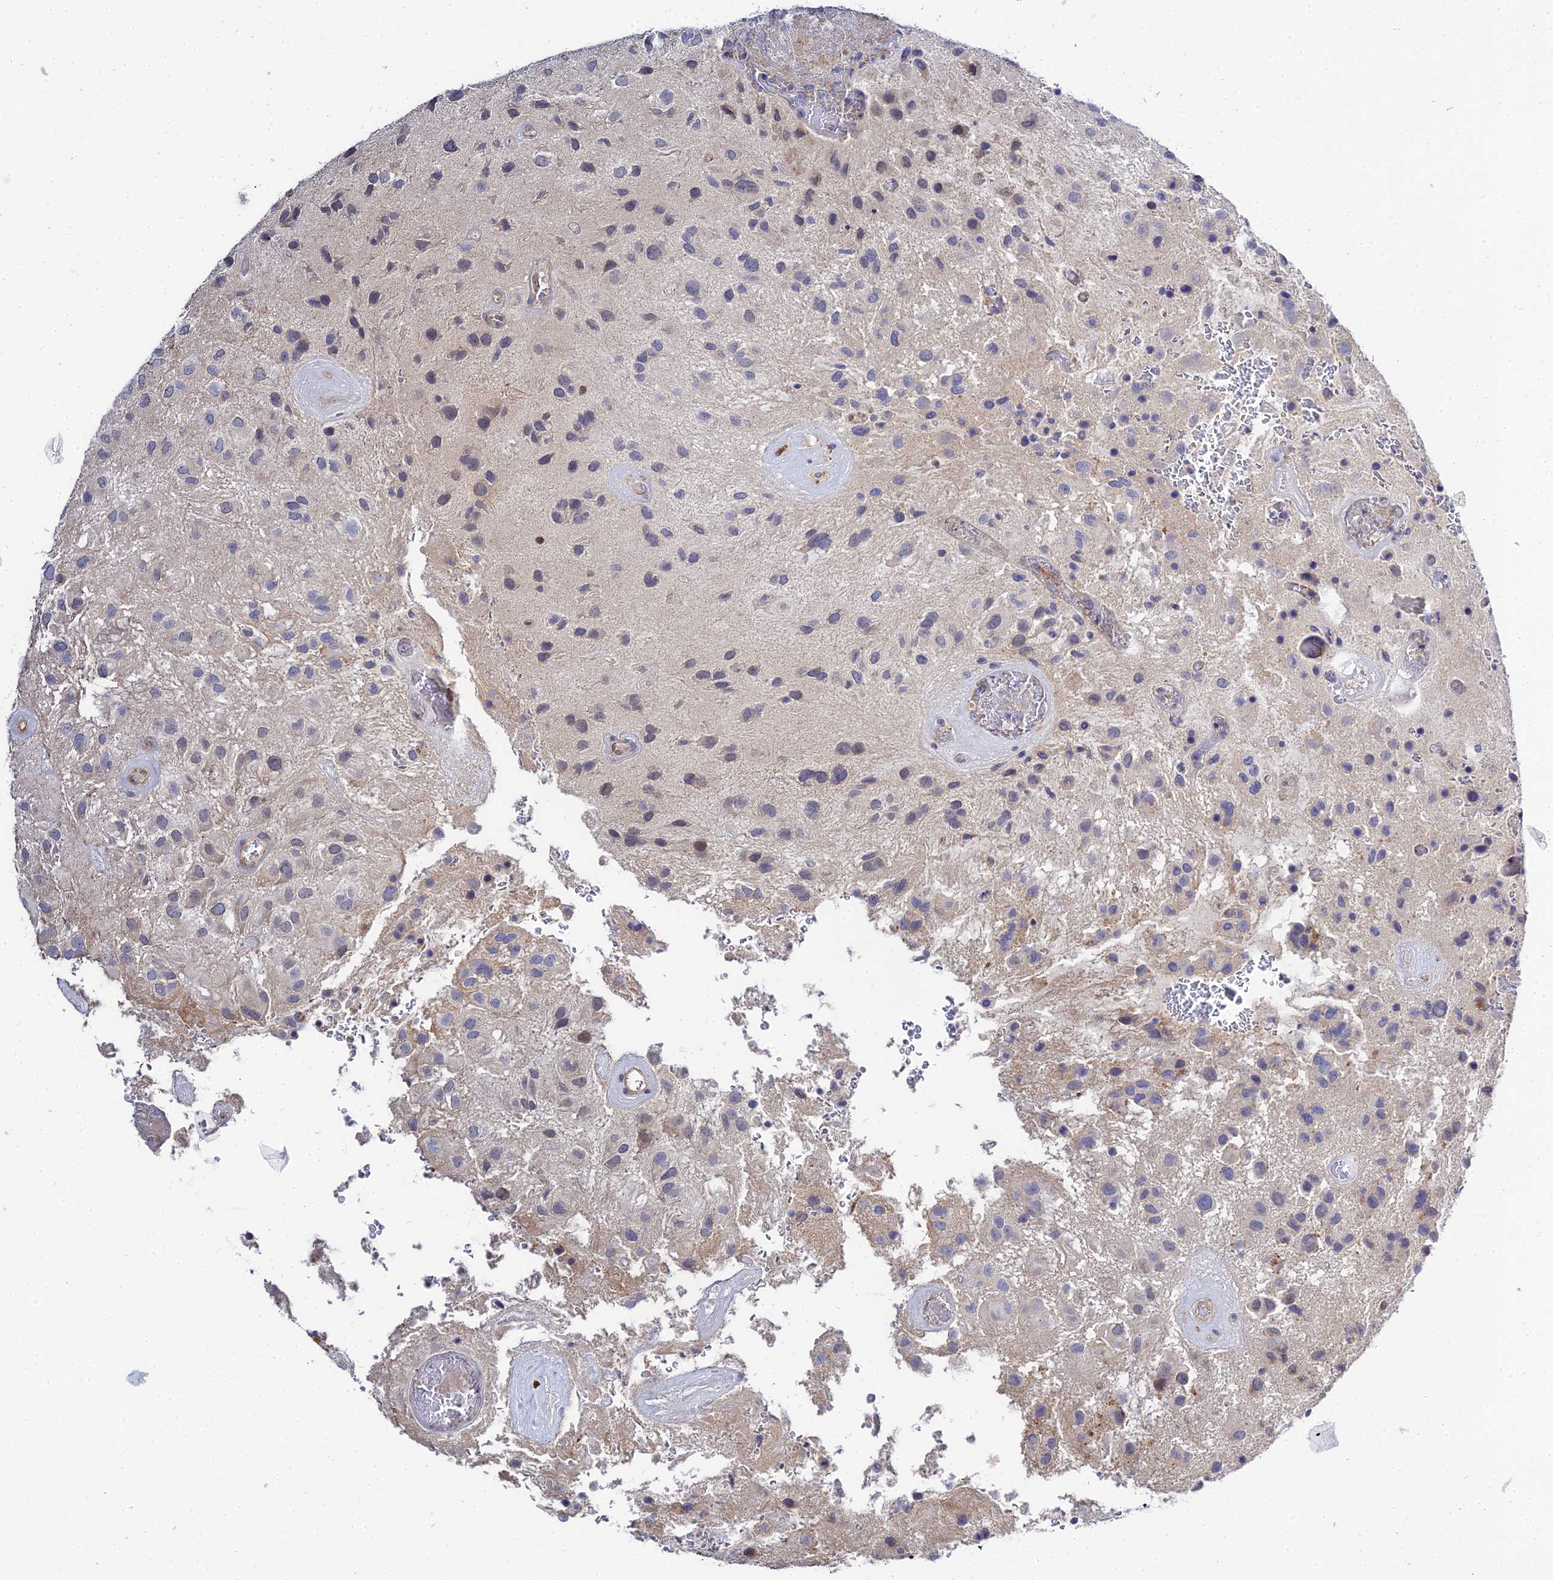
{"staining": {"intensity": "negative", "quantity": "none", "location": "none"}, "tissue": "glioma", "cell_type": "Tumor cells", "image_type": "cancer", "snomed": [{"axis": "morphology", "description": "Glioma, malignant, Low grade"}, {"axis": "topography", "description": "Brain"}], "caption": "The photomicrograph exhibits no staining of tumor cells in malignant low-grade glioma.", "gene": "APOBEC3H", "patient": {"sex": "male", "age": 66}}